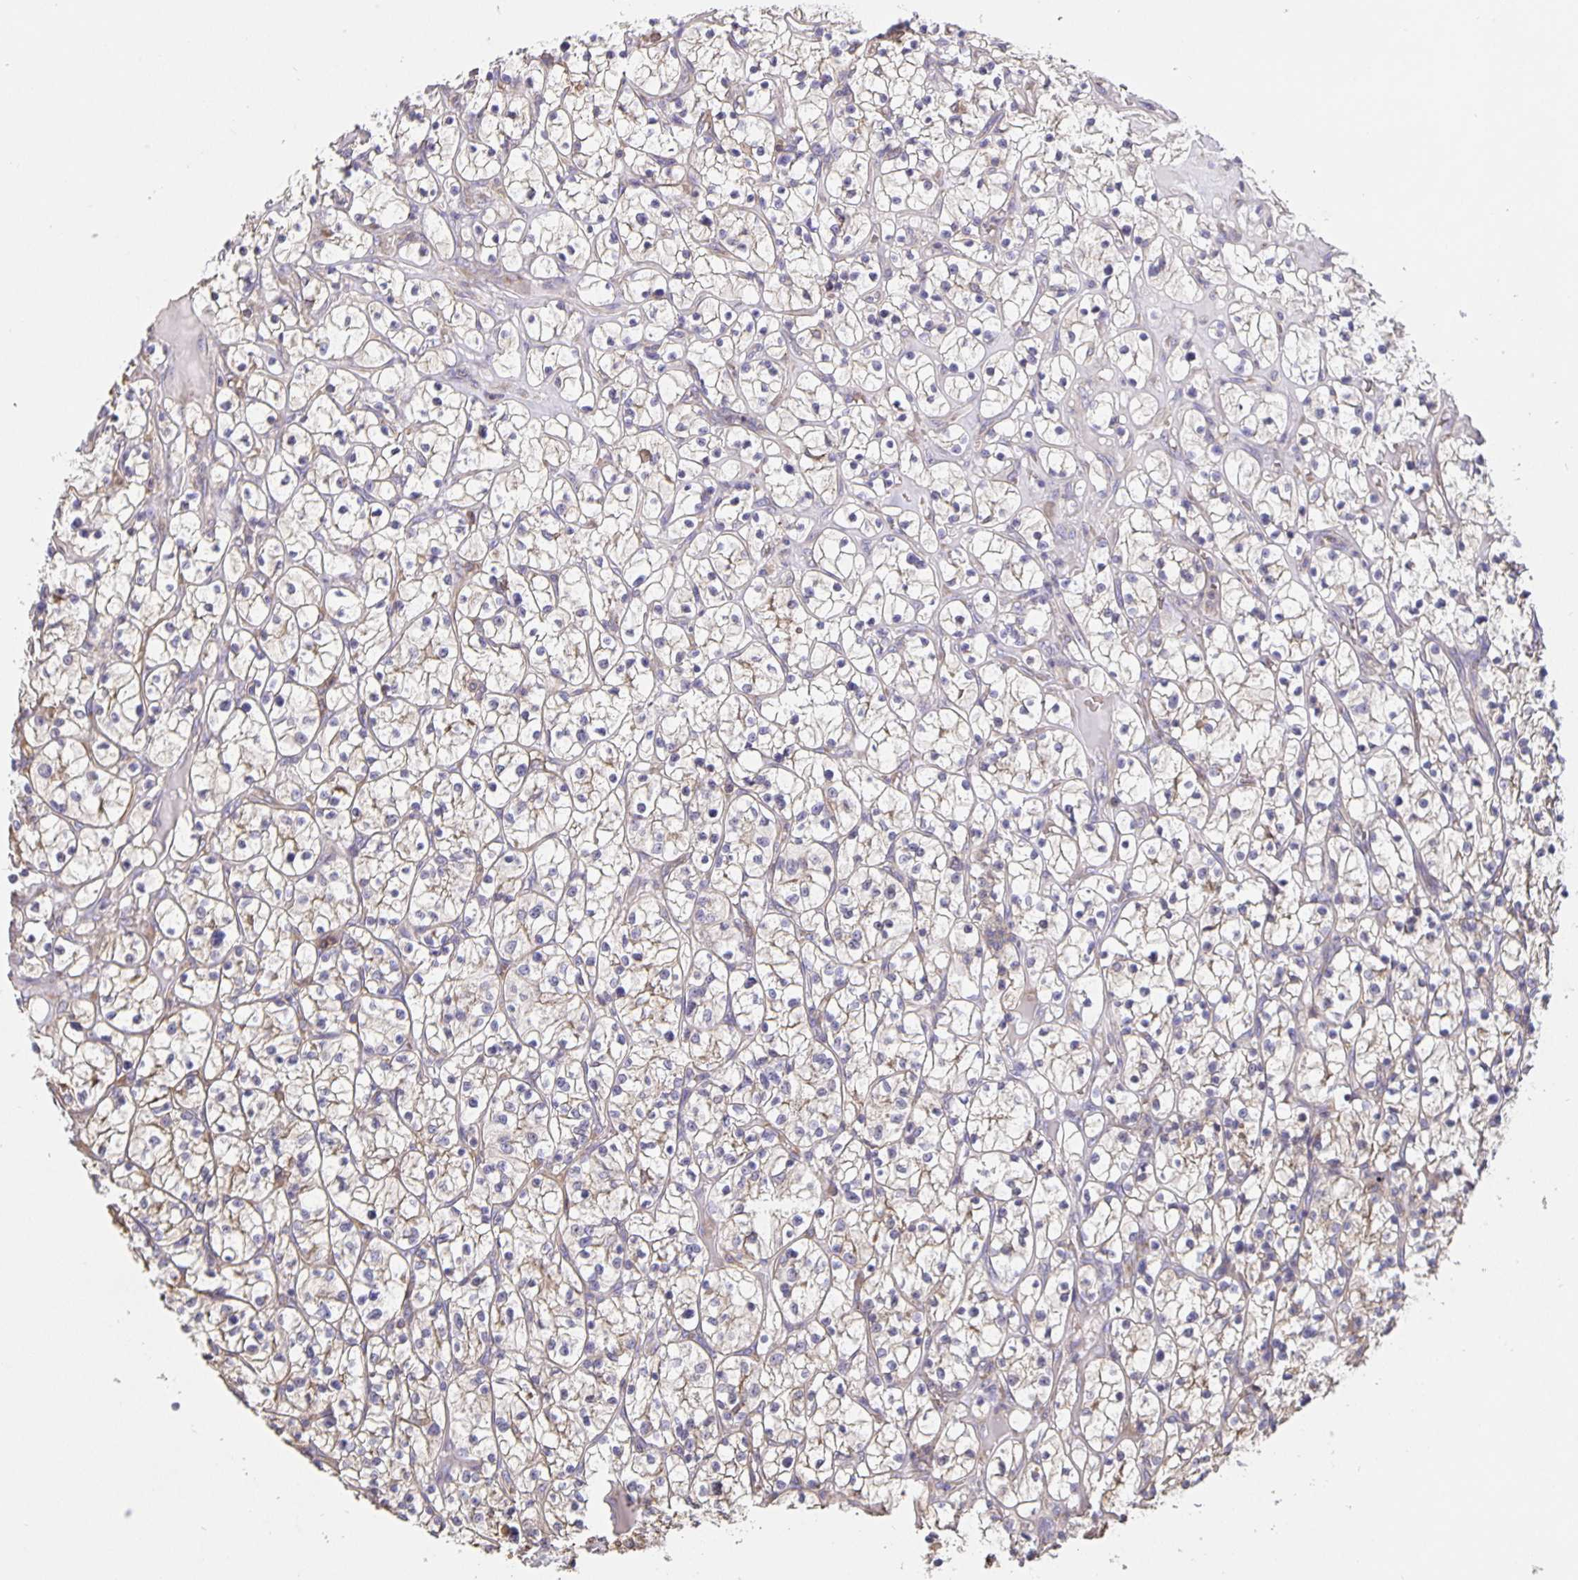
{"staining": {"intensity": "negative", "quantity": "none", "location": "none"}, "tissue": "renal cancer", "cell_type": "Tumor cells", "image_type": "cancer", "snomed": [{"axis": "morphology", "description": "Adenocarcinoma, NOS"}, {"axis": "topography", "description": "Kidney"}], "caption": "This histopathology image is of adenocarcinoma (renal) stained with IHC to label a protein in brown with the nuclei are counter-stained blue. There is no positivity in tumor cells.", "gene": "TMEM71", "patient": {"sex": "female", "age": 64}}